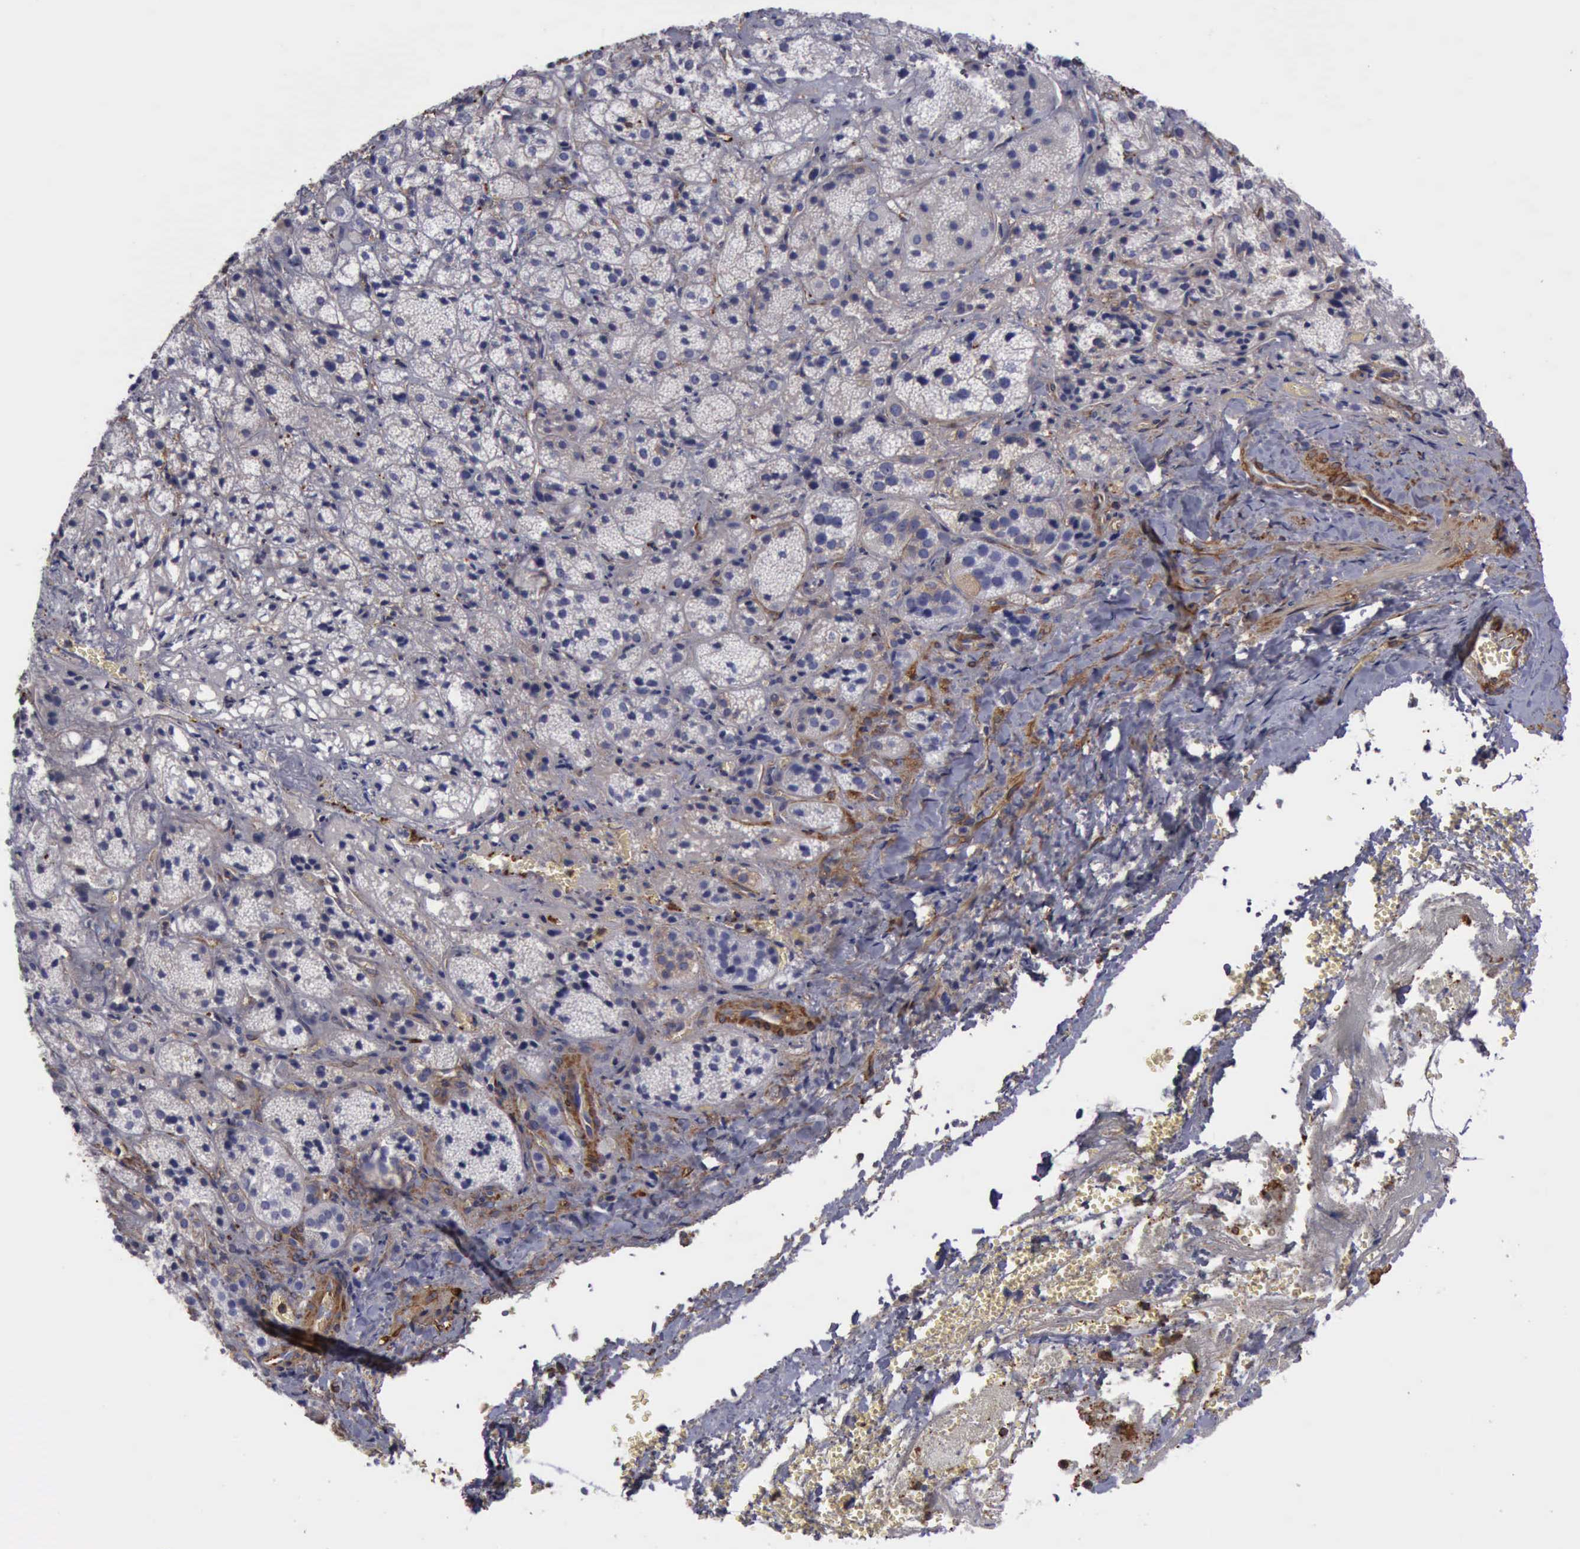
{"staining": {"intensity": "weak", "quantity": "<25%", "location": "cytoplasmic/membranous"}, "tissue": "adrenal gland", "cell_type": "Glandular cells", "image_type": "normal", "snomed": [{"axis": "morphology", "description": "Normal tissue, NOS"}, {"axis": "topography", "description": "Adrenal gland"}], "caption": "A high-resolution photomicrograph shows IHC staining of benign adrenal gland, which reveals no significant expression in glandular cells. (Brightfield microscopy of DAB (3,3'-diaminobenzidine) IHC at high magnification).", "gene": "FLNA", "patient": {"sex": "female", "age": 71}}